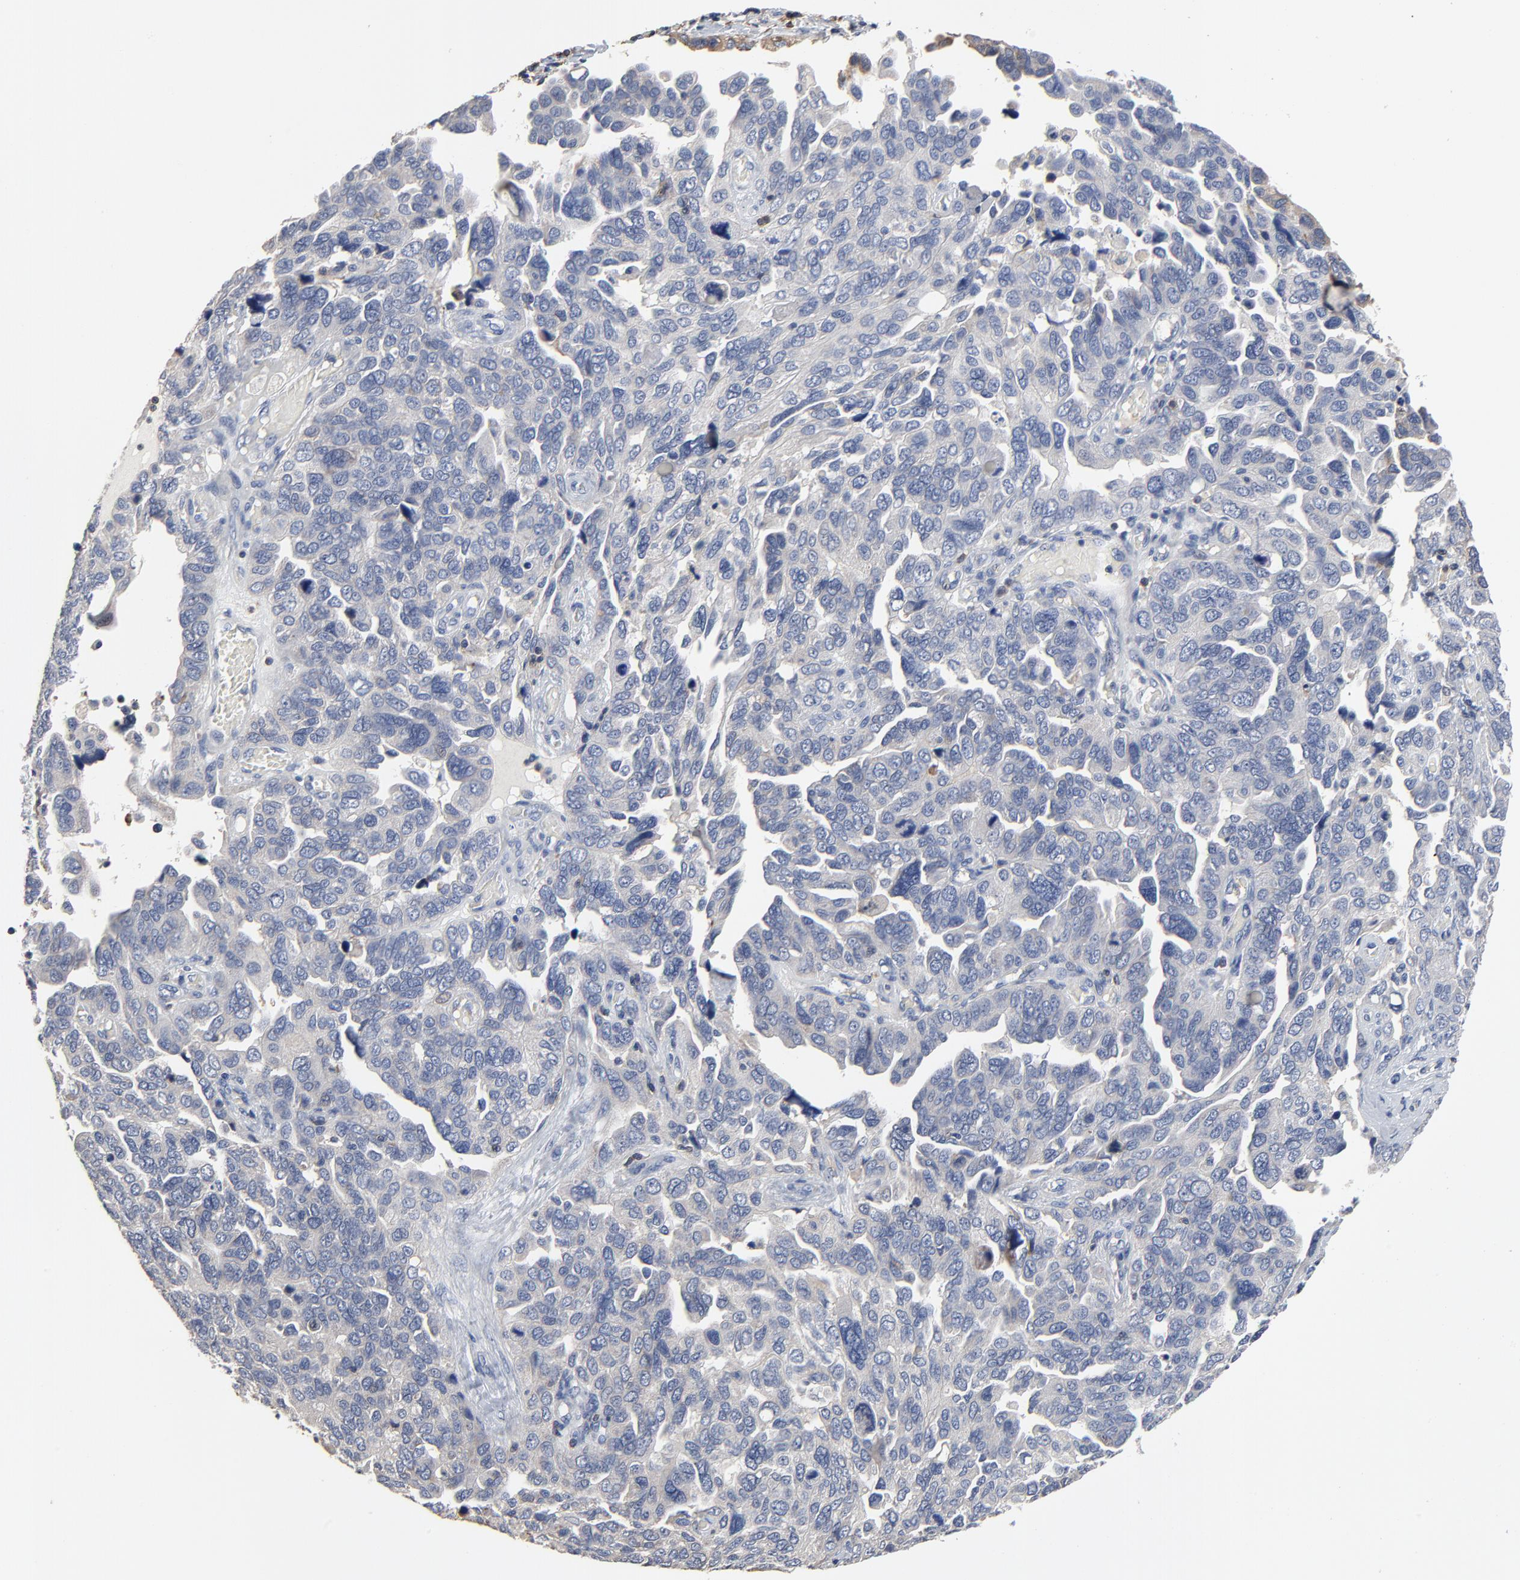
{"staining": {"intensity": "negative", "quantity": "none", "location": "none"}, "tissue": "ovarian cancer", "cell_type": "Tumor cells", "image_type": "cancer", "snomed": [{"axis": "morphology", "description": "Cystadenocarcinoma, serous, NOS"}, {"axis": "topography", "description": "Ovary"}], "caption": "DAB immunohistochemical staining of ovarian cancer (serous cystadenocarcinoma) exhibits no significant expression in tumor cells.", "gene": "SKAP1", "patient": {"sex": "female", "age": 64}}